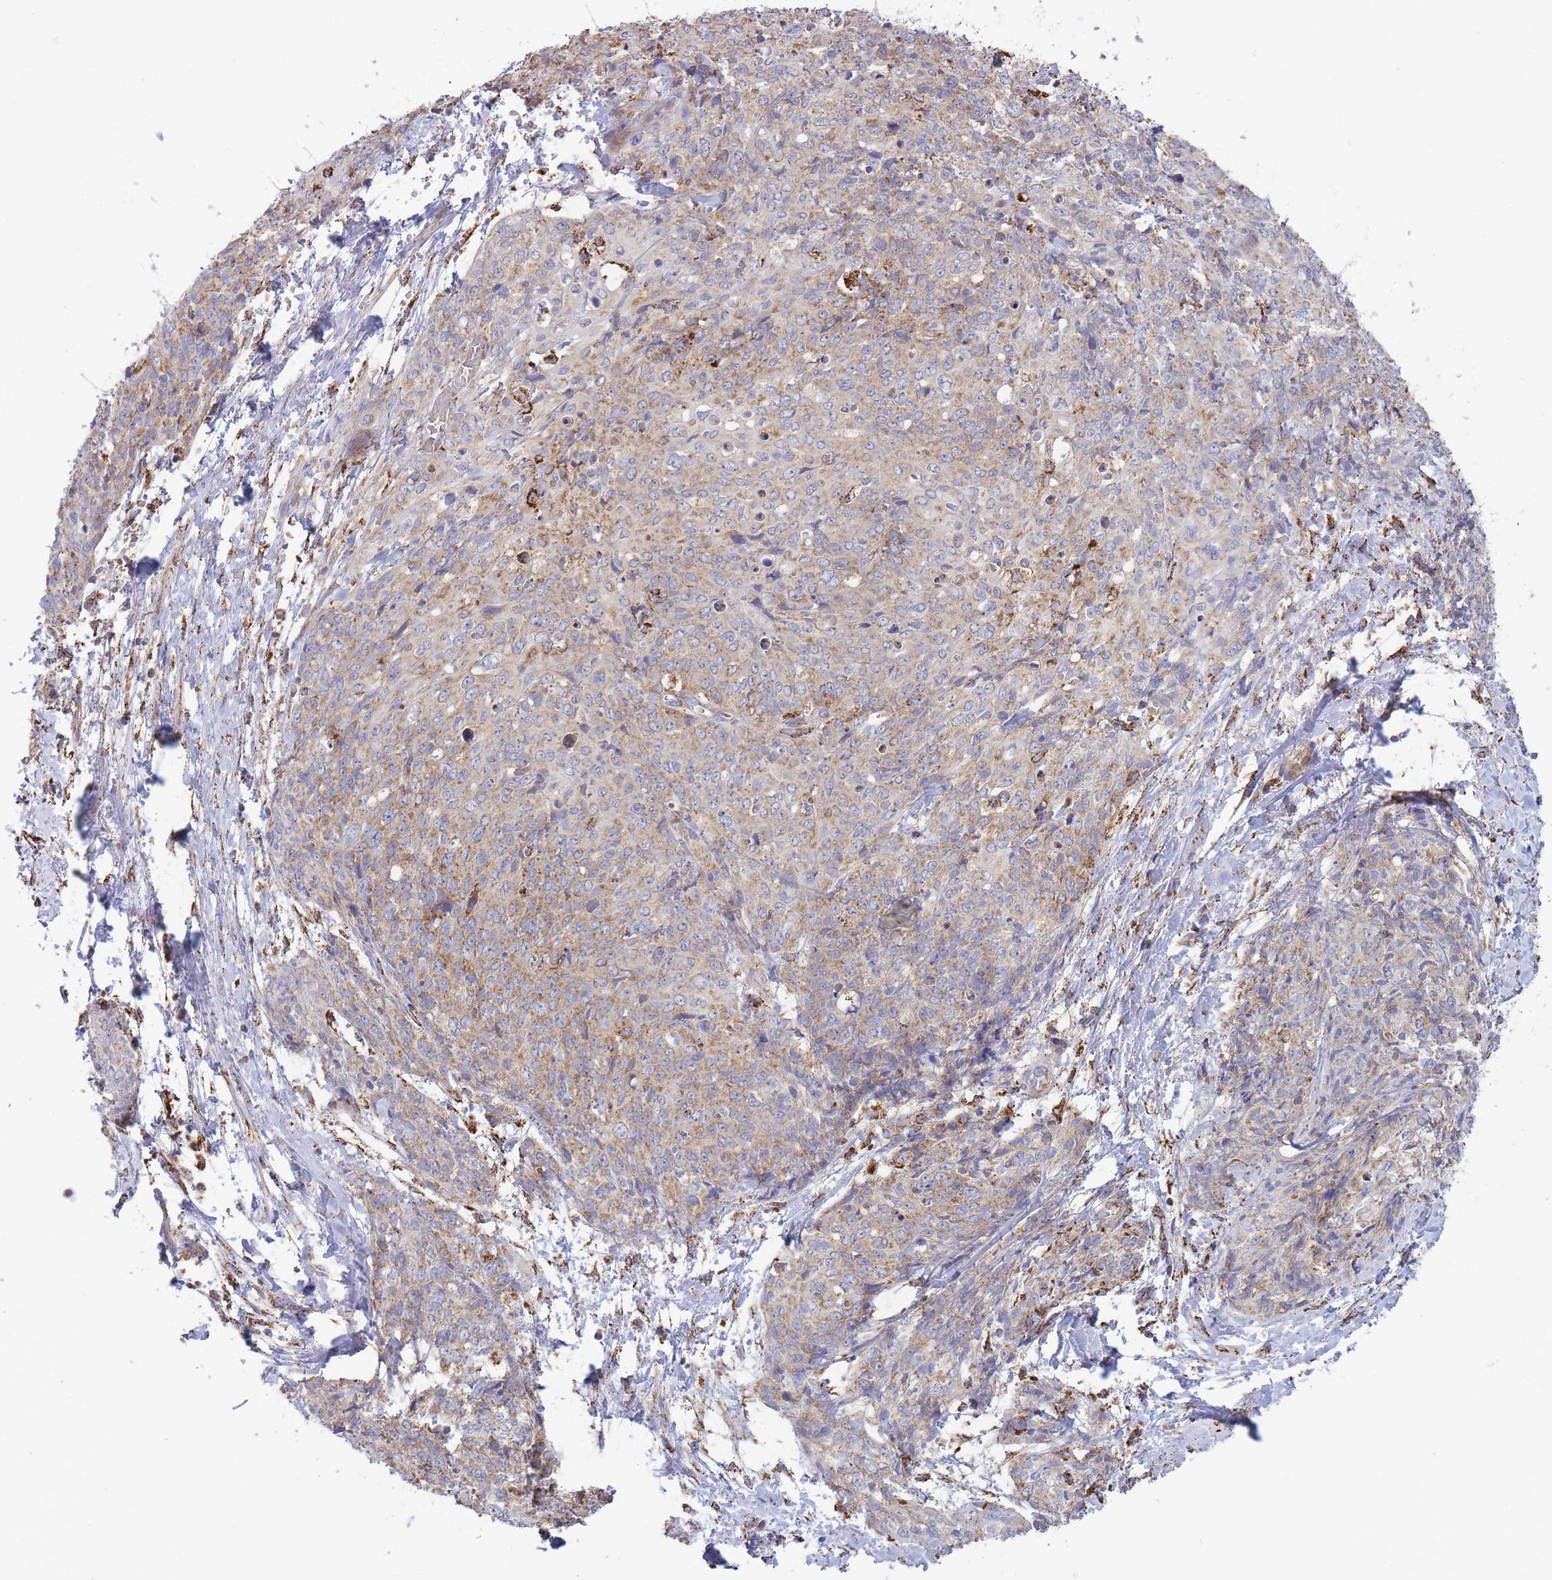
{"staining": {"intensity": "weak", "quantity": "25%-75%", "location": "cytoplasmic/membranous"}, "tissue": "skin cancer", "cell_type": "Tumor cells", "image_type": "cancer", "snomed": [{"axis": "morphology", "description": "Squamous cell carcinoma, NOS"}, {"axis": "topography", "description": "Skin"}, {"axis": "topography", "description": "Vulva"}], "caption": "Tumor cells display weak cytoplasmic/membranous positivity in about 25%-75% of cells in squamous cell carcinoma (skin). (IHC, brightfield microscopy, high magnification).", "gene": "MRPL17", "patient": {"sex": "female", "age": 85}}